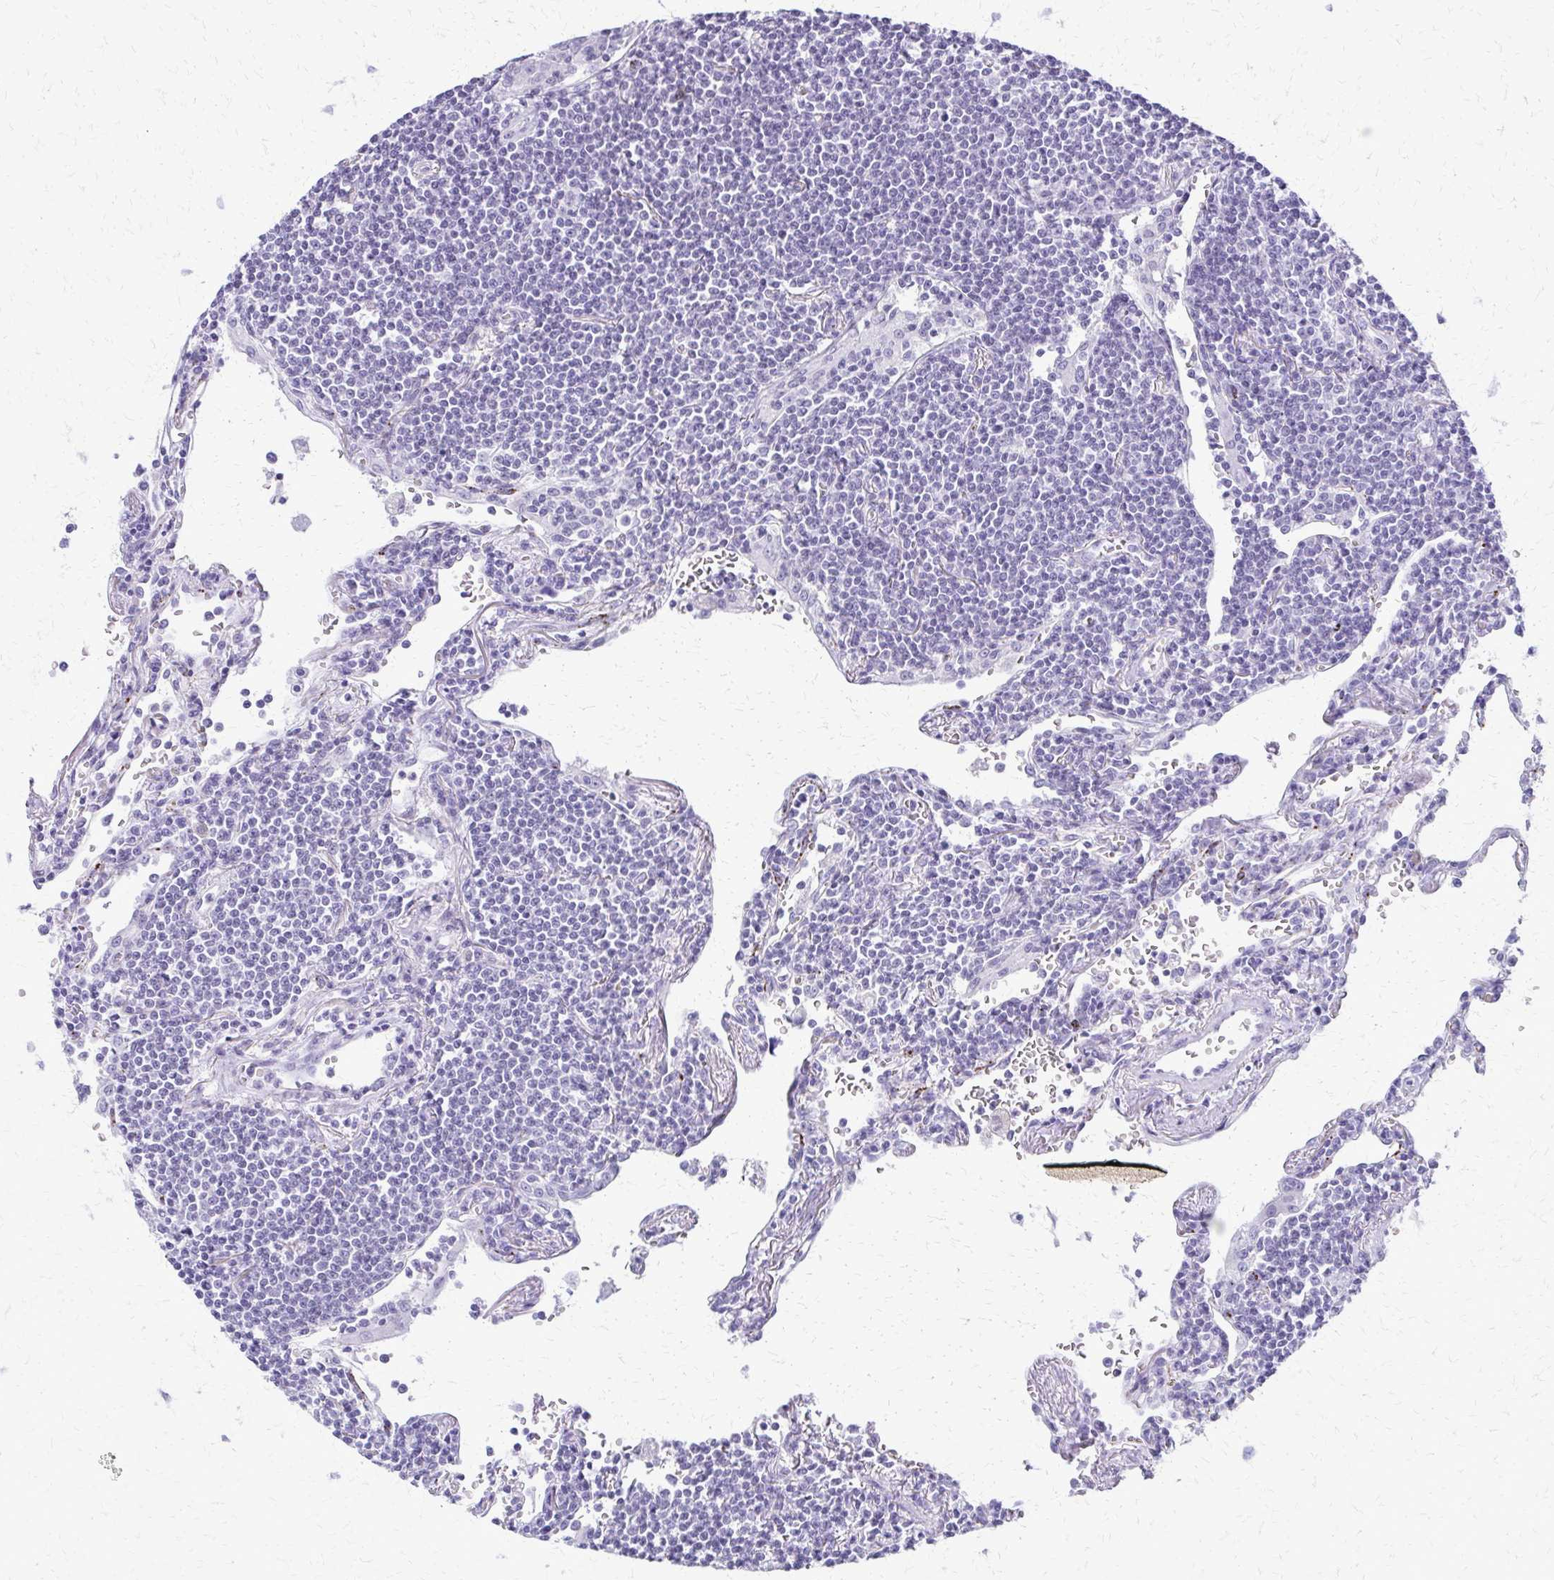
{"staining": {"intensity": "negative", "quantity": "none", "location": "none"}, "tissue": "lymphoma", "cell_type": "Tumor cells", "image_type": "cancer", "snomed": [{"axis": "morphology", "description": "Malignant lymphoma, non-Hodgkin's type, Low grade"}, {"axis": "topography", "description": "Lung"}], "caption": "Immunohistochemical staining of lymphoma displays no significant positivity in tumor cells.", "gene": "FAM162B", "patient": {"sex": "female", "age": 71}}